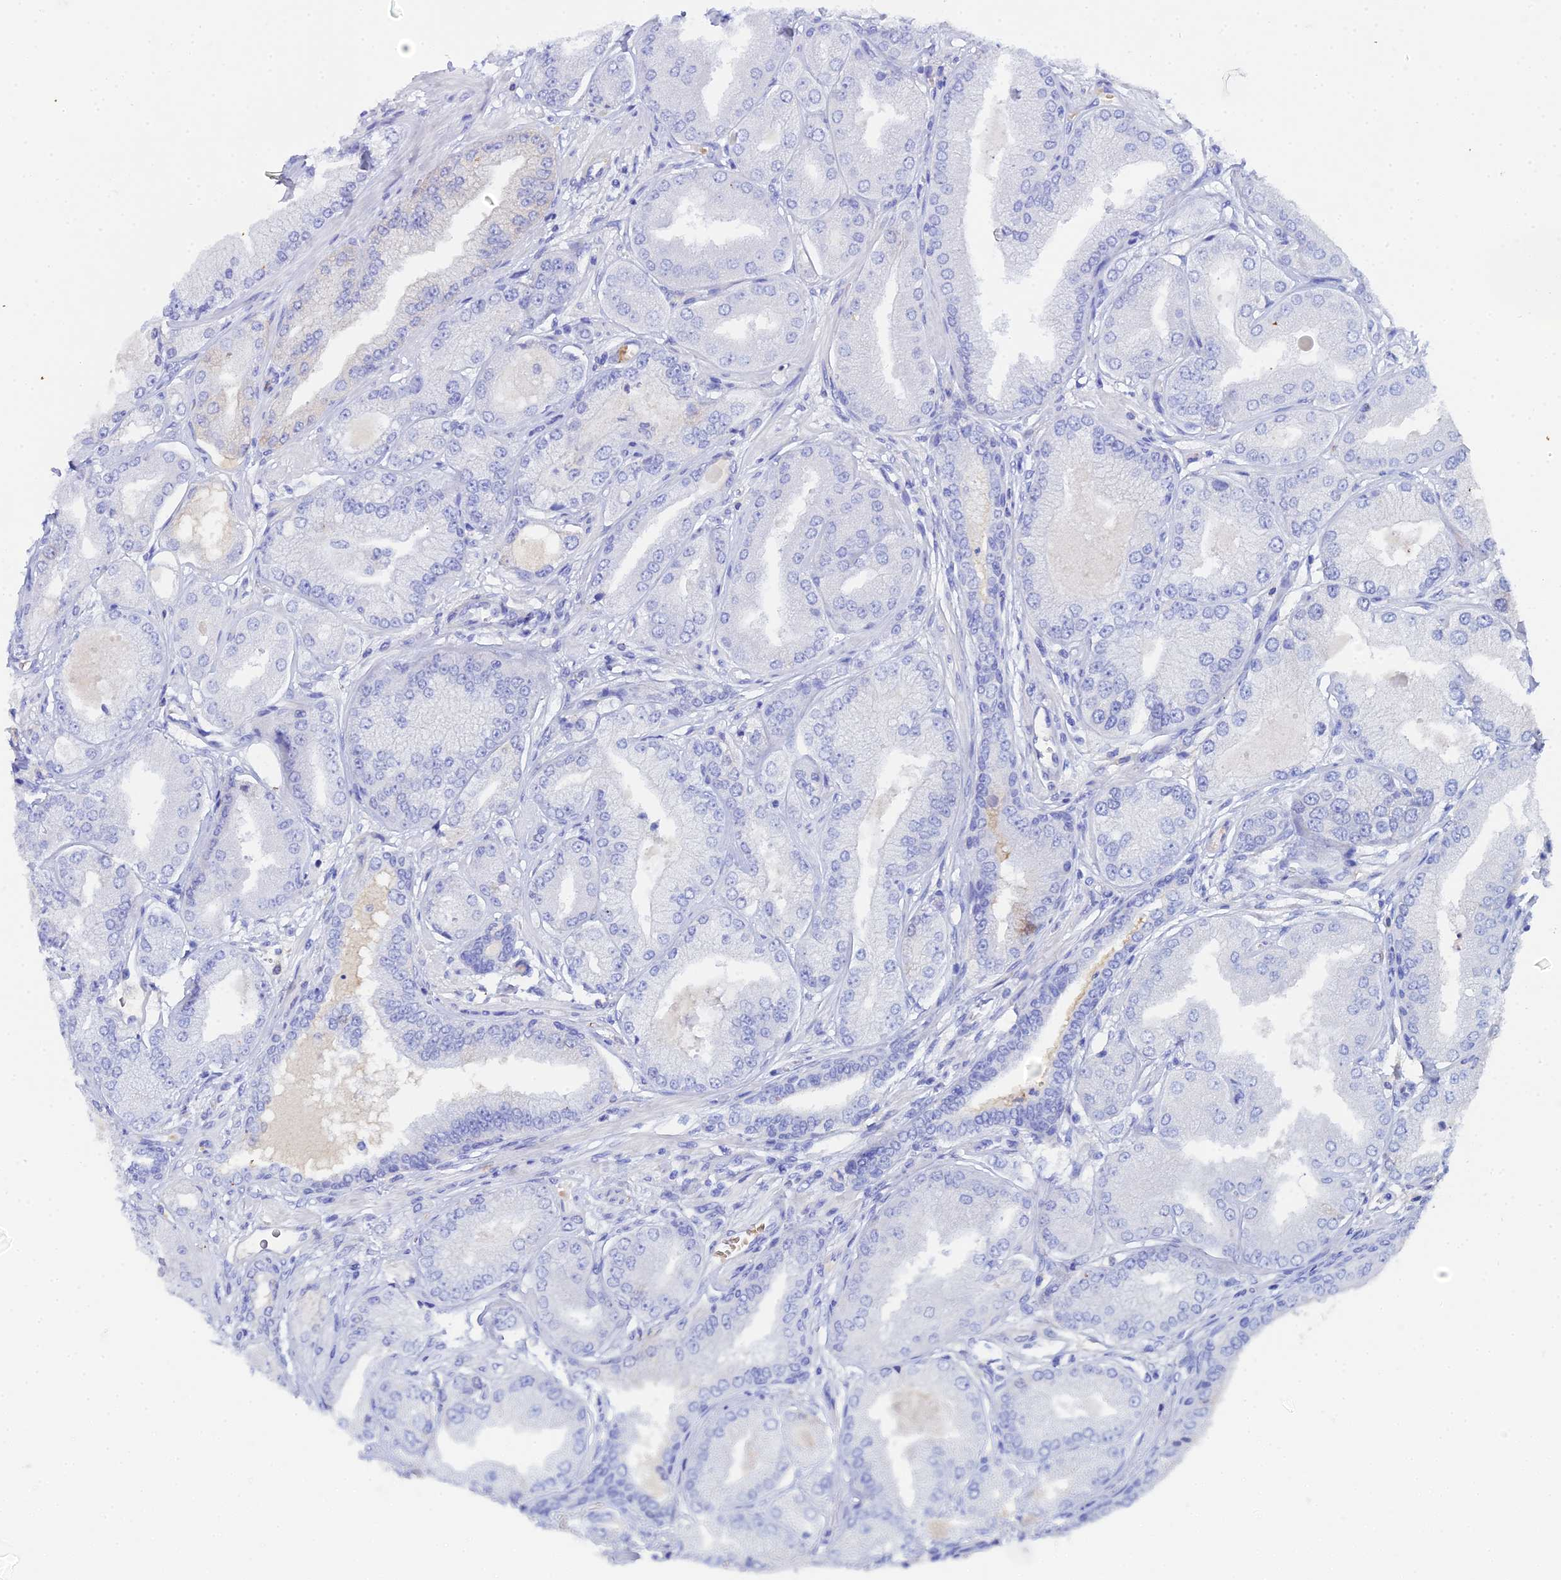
{"staining": {"intensity": "negative", "quantity": "none", "location": "none"}, "tissue": "prostate cancer", "cell_type": "Tumor cells", "image_type": "cancer", "snomed": [{"axis": "morphology", "description": "Adenocarcinoma, Low grade"}, {"axis": "topography", "description": "Prostate"}], "caption": "Micrograph shows no significant protein staining in tumor cells of prostate cancer (low-grade adenocarcinoma). Nuclei are stained in blue.", "gene": "CELA3A", "patient": {"sex": "male", "age": 55}}